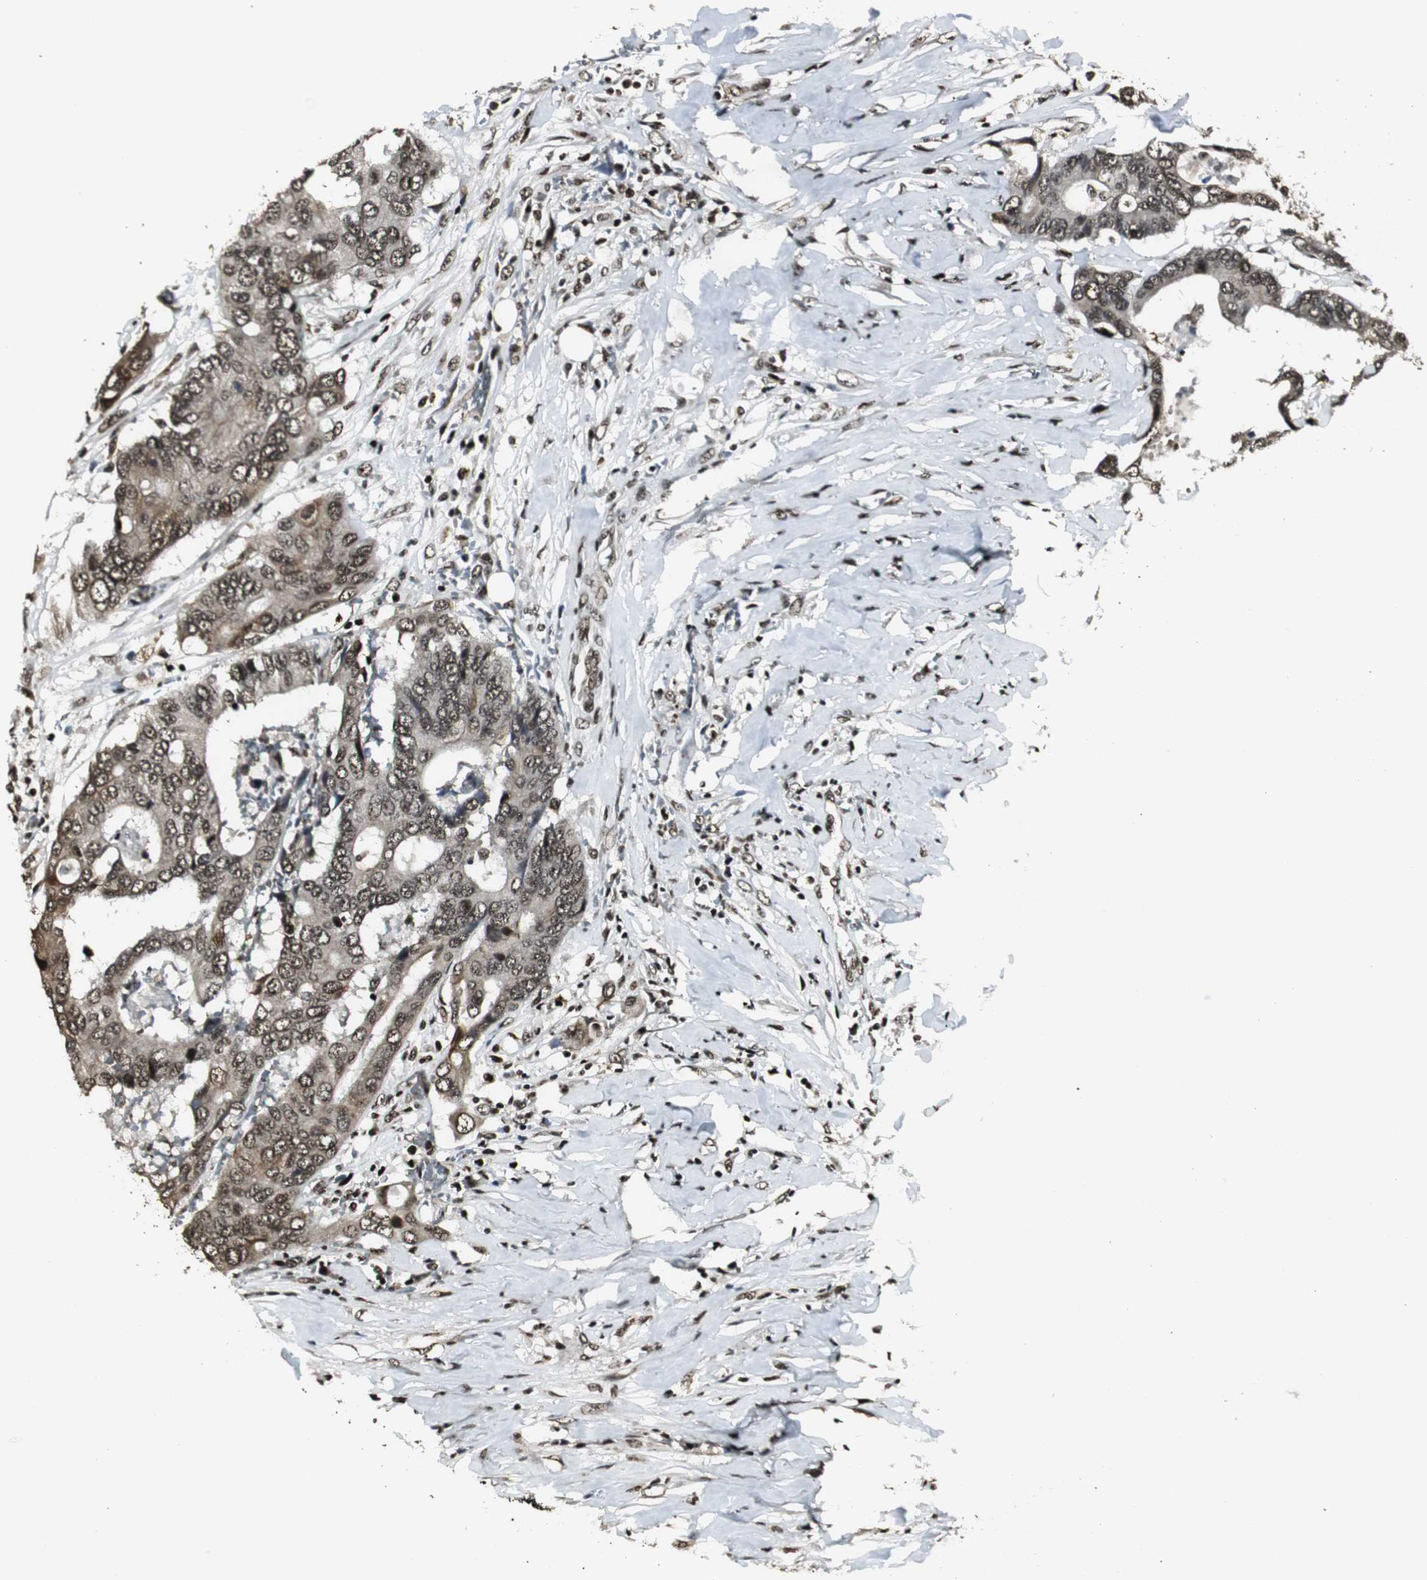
{"staining": {"intensity": "strong", "quantity": ">75%", "location": "nuclear"}, "tissue": "colorectal cancer", "cell_type": "Tumor cells", "image_type": "cancer", "snomed": [{"axis": "morphology", "description": "Adenocarcinoma, NOS"}, {"axis": "topography", "description": "Rectum"}], "caption": "IHC of colorectal cancer (adenocarcinoma) shows high levels of strong nuclear expression in about >75% of tumor cells. (DAB (3,3'-diaminobenzidine) IHC, brown staining for protein, blue staining for nuclei).", "gene": "PARN", "patient": {"sex": "male", "age": 55}}